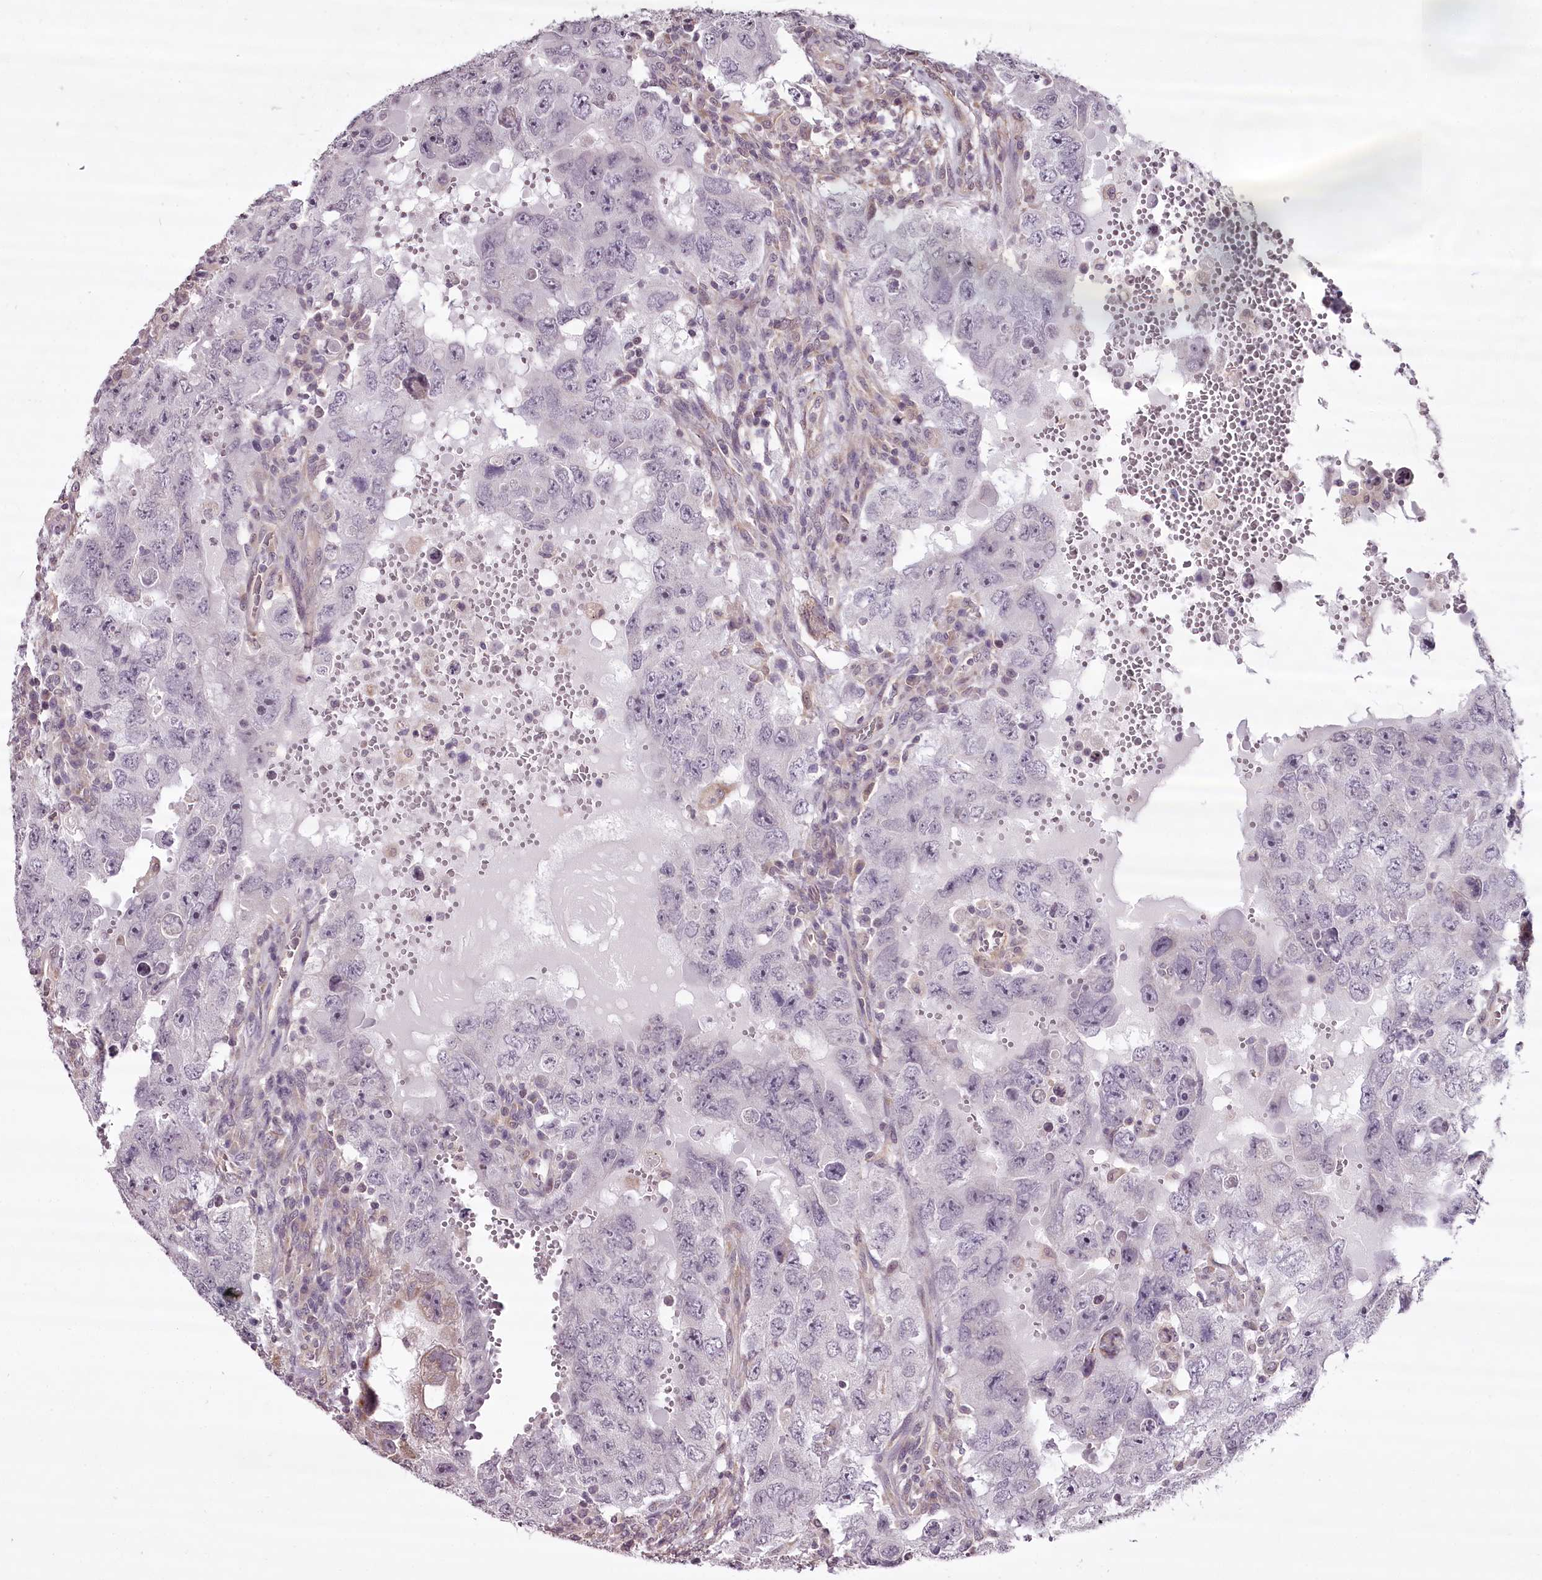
{"staining": {"intensity": "negative", "quantity": "none", "location": "none"}, "tissue": "testis cancer", "cell_type": "Tumor cells", "image_type": "cancer", "snomed": [{"axis": "morphology", "description": "Carcinoma, Embryonal, NOS"}, {"axis": "topography", "description": "Testis"}], "caption": "The image demonstrates no significant positivity in tumor cells of testis embryonal carcinoma. (IHC, brightfield microscopy, high magnification).", "gene": "CCDC92", "patient": {"sex": "male", "age": 26}}